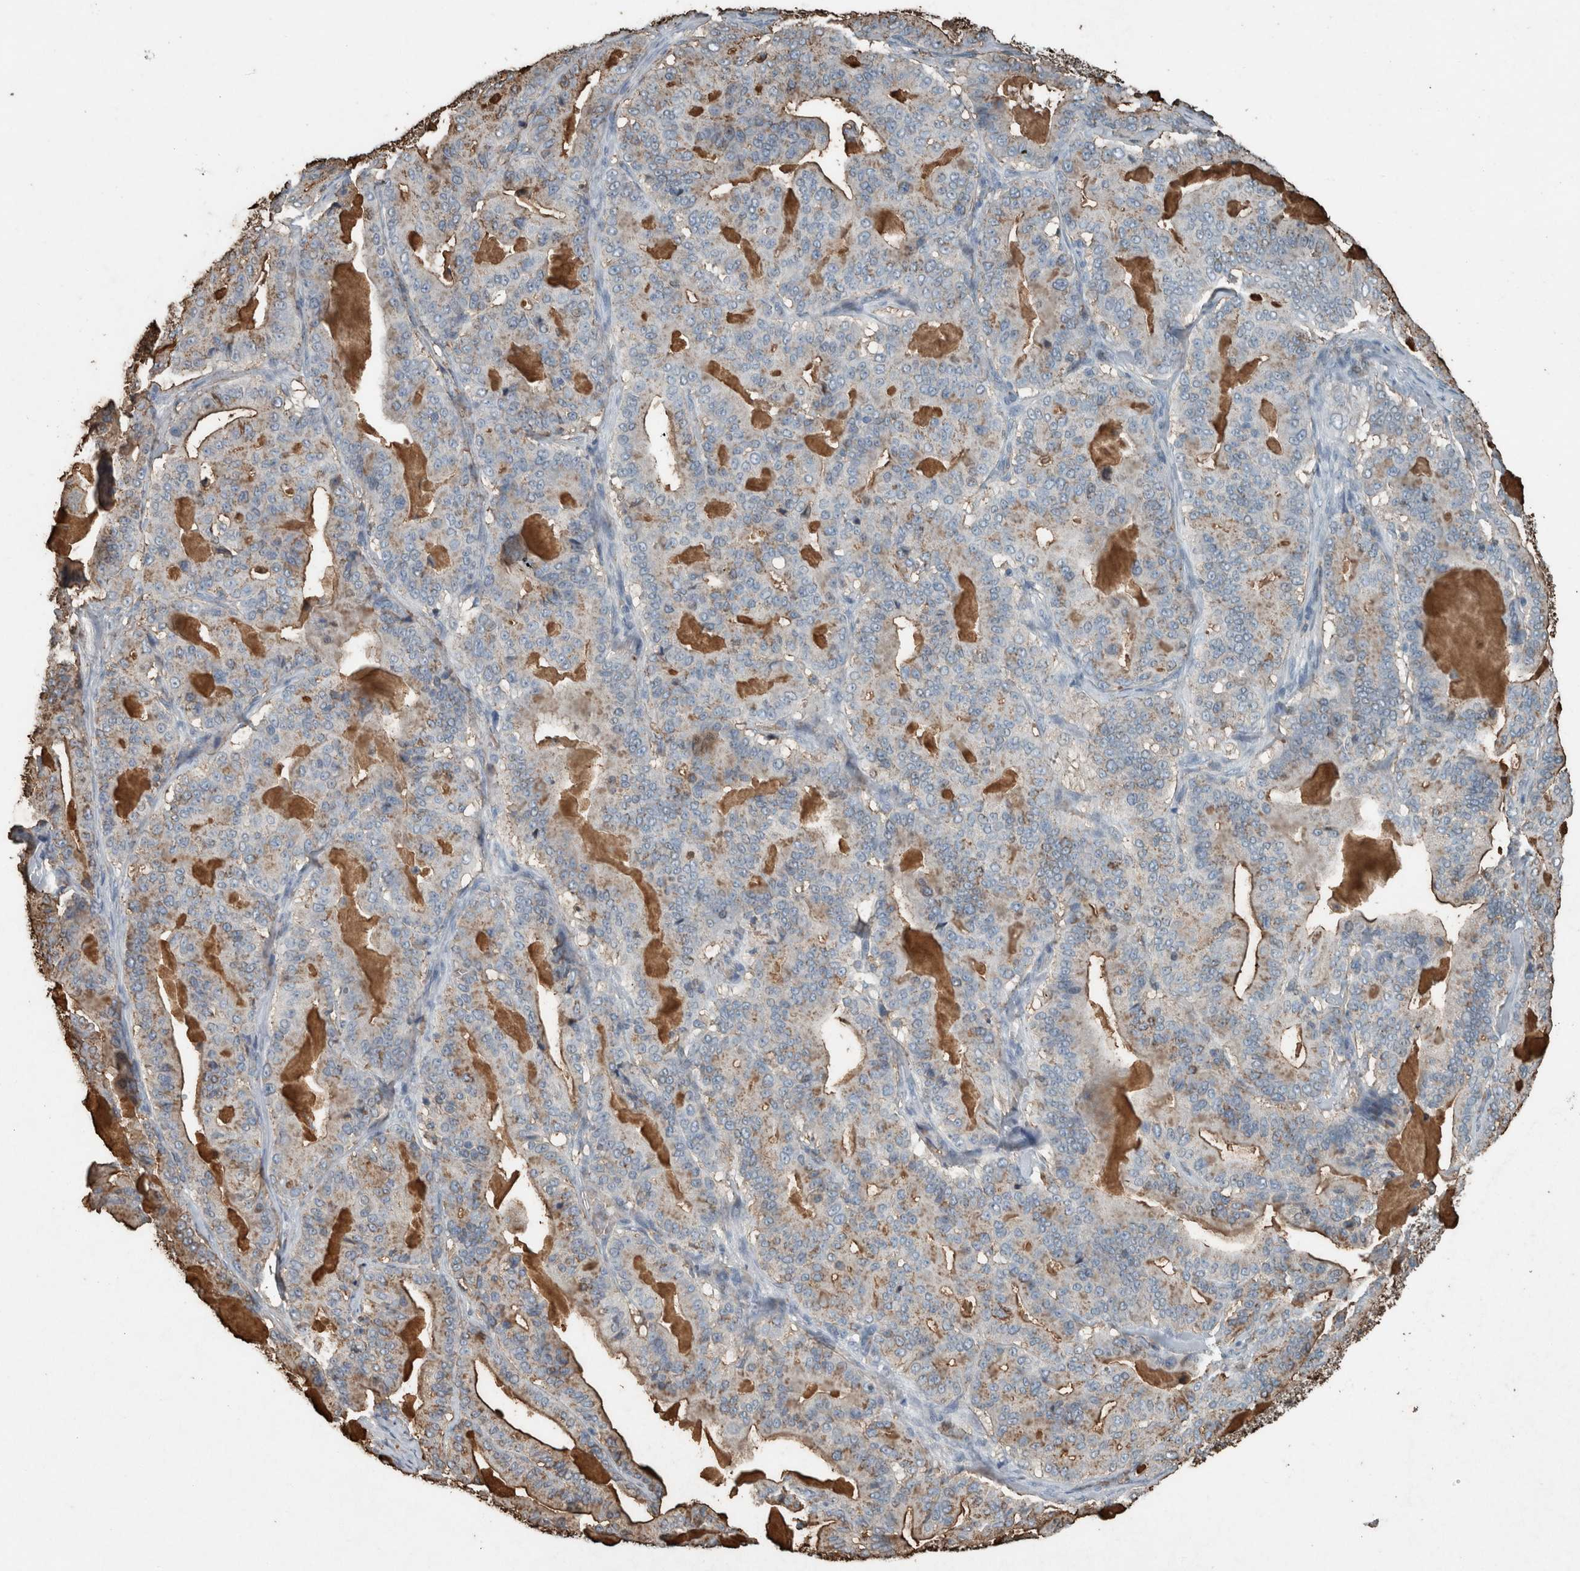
{"staining": {"intensity": "moderate", "quantity": "25%-75%", "location": "cytoplasmic/membranous"}, "tissue": "pancreatic cancer", "cell_type": "Tumor cells", "image_type": "cancer", "snomed": [{"axis": "morphology", "description": "Adenocarcinoma, NOS"}, {"axis": "topography", "description": "Pancreas"}], "caption": "The image exhibits immunohistochemical staining of pancreatic adenocarcinoma. There is moderate cytoplasmic/membranous expression is present in about 25%-75% of tumor cells. Immunohistochemistry (ihc) stains the protein of interest in brown and the nuclei are stained blue.", "gene": "LBP", "patient": {"sex": "male", "age": 63}}